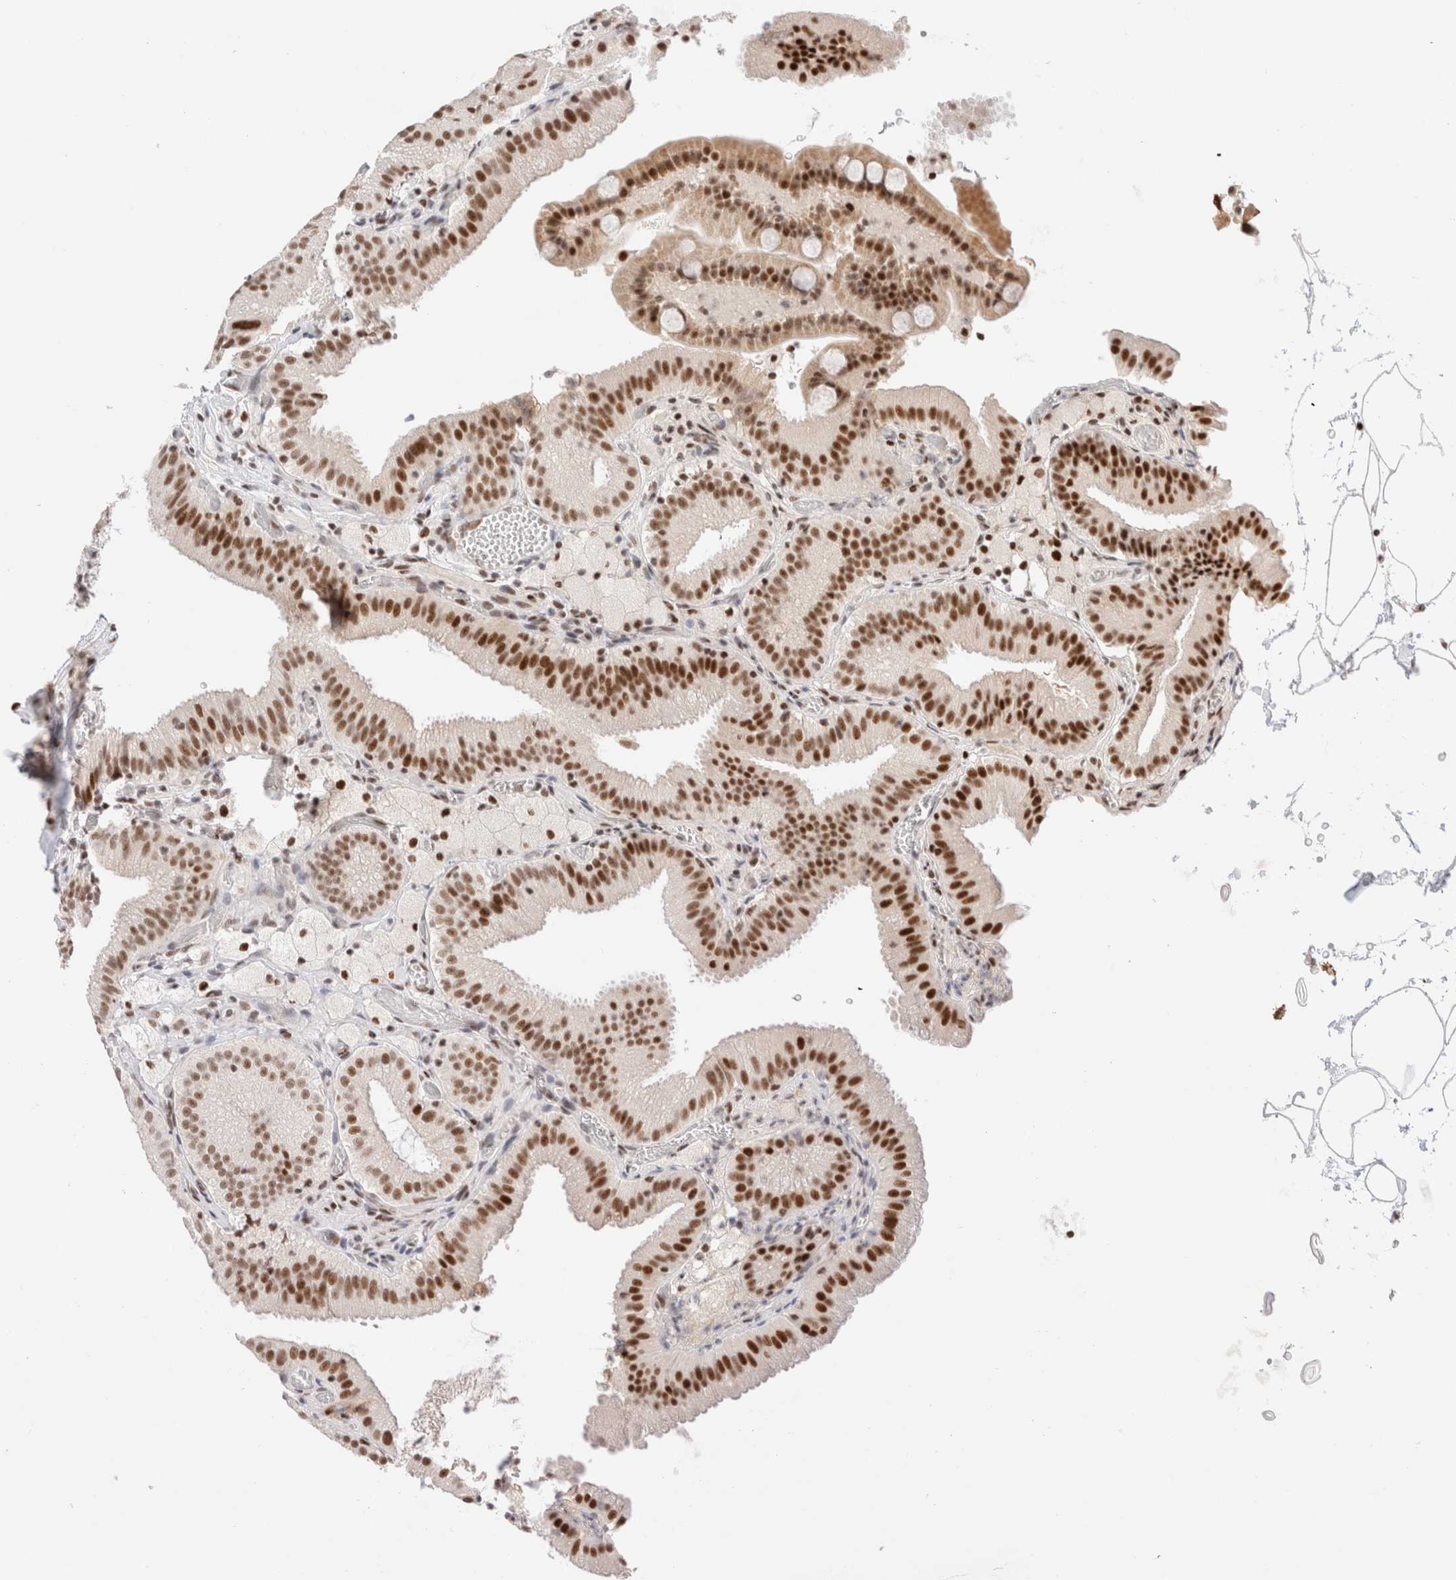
{"staining": {"intensity": "strong", "quantity": ">75%", "location": "nuclear"}, "tissue": "gallbladder", "cell_type": "Glandular cells", "image_type": "normal", "snomed": [{"axis": "morphology", "description": "Normal tissue, NOS"}, {"axis": "topography", "description": "Gallbladder"}], "caption": "The photomicrograph reveals staining of unremarkable gallbladder, revealing strong nuclear protein staining (brown color) within glandular cells. The protein of interest is stained brown, and the nuclei are stained in blue (DAB (3,3'-diaminobenzidine) IHC with brightfield microscopy, high magnification).", "gene": "ZNF282", "patient": {"sex": "male", "age": 54}}